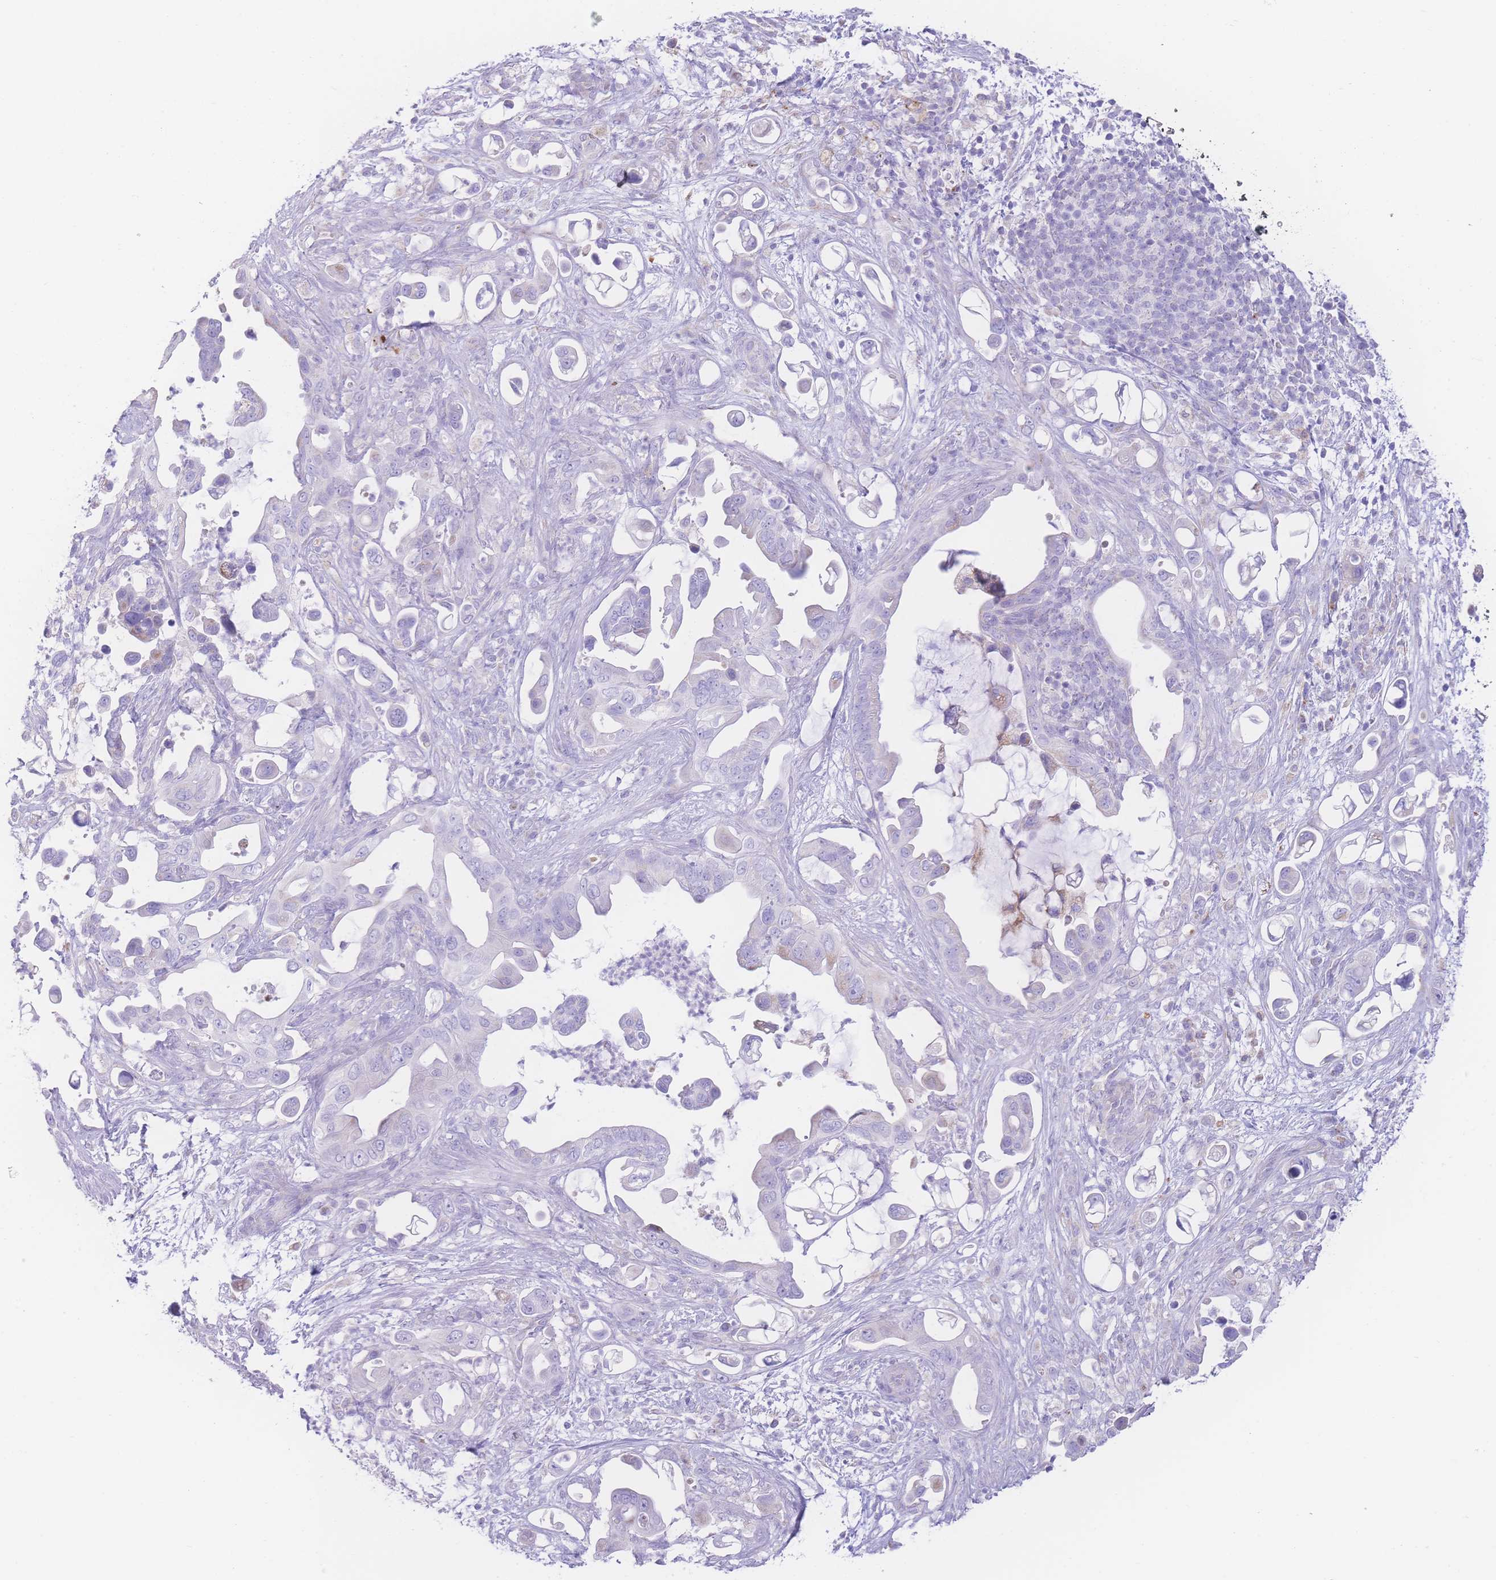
{"staining": {"intensity": "negative", "quantity": "none", "location": "none"}, "tissue": "pancreatic cancer", "cell_type": "Tumor cells", "image_type": "cancer", "snomed": [{"axis": "morphology", "description": "Adenocarcinoma, NOS"}, {"axis": "topography", "description": "Pancreas"}], "caption": "Pancreatic cancer (adenocarcinoma) was stained to show a protein in brown. There is no significant positivity in tumor cells.", "gene": "NBEAL1", "patient": {"sex": "male", "age": 61}}